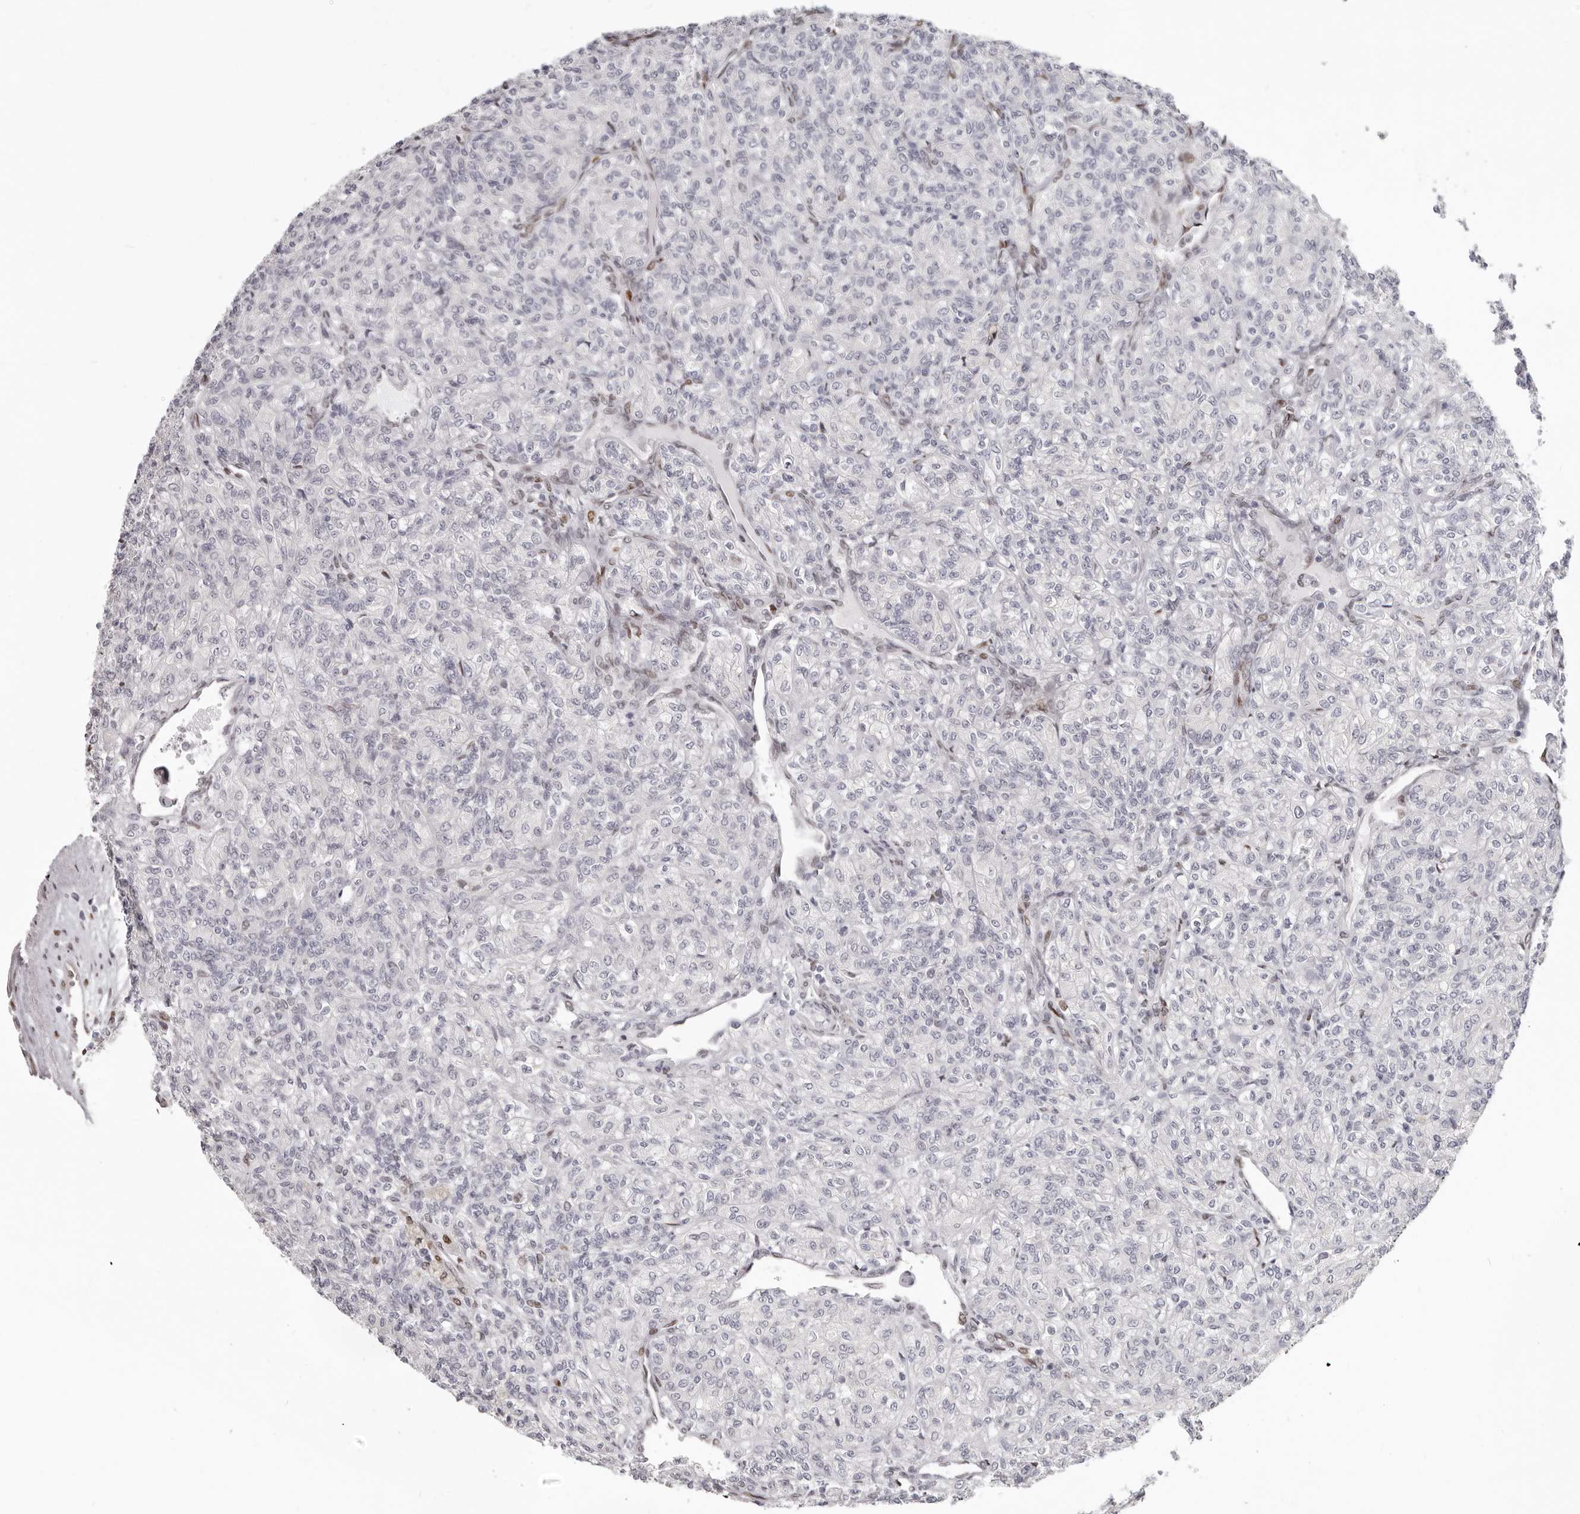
{"staining": {"intensity": "negative", "quantity": "none", "location": "none"}, "tissue": "renal cancer", "cell_type": "Tumor cells", "image_type": "cancer", "snomed": [{"axis": "morphology", "description": "Adenocarcinoma, NOS"}, {"axis": "topography", "description": "Kidney"}], "caption": "Tumor cells show no significant protein staining in renal cancer.", "gene": "SRP19", "patient": {"sex": "male", "age": 77}}